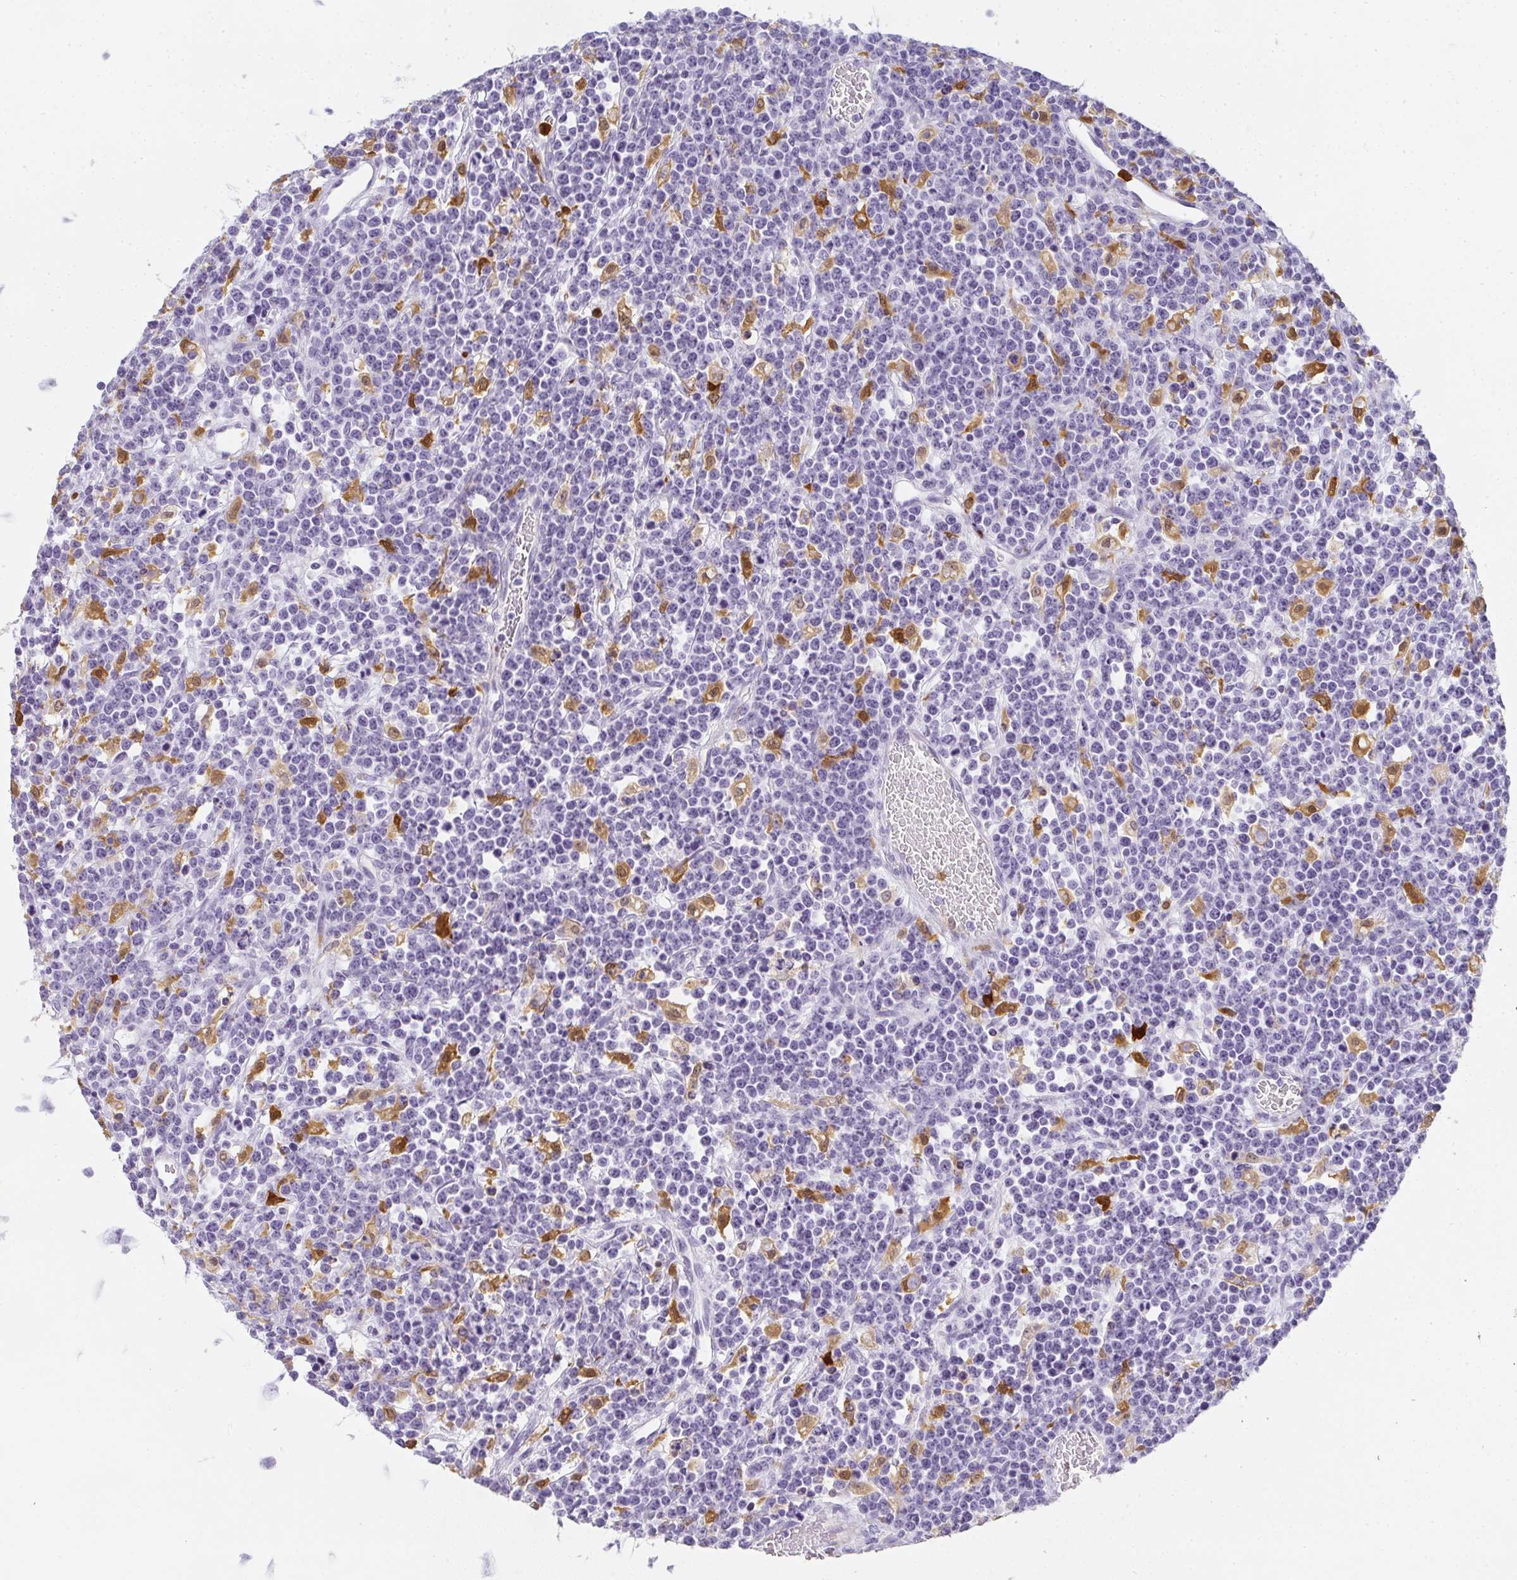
{"staining": {"intensity": "negative", "quantity": "none", "location": "none"}, "tissue": "lymphoma", "cell_type": "Tumor cells", "image_type": "cancer", "snomed": [{"axis": "morphology", "description": "Malignant lymphoma, non-Hodgkin's type, High grade"}, {"axis": "topography", "description": "Ovary"}], "caption": "Tumor cells show no significant staining in lymphoma.", "gene": "HK3", "patient": {"sex": "female", "age": 56}}